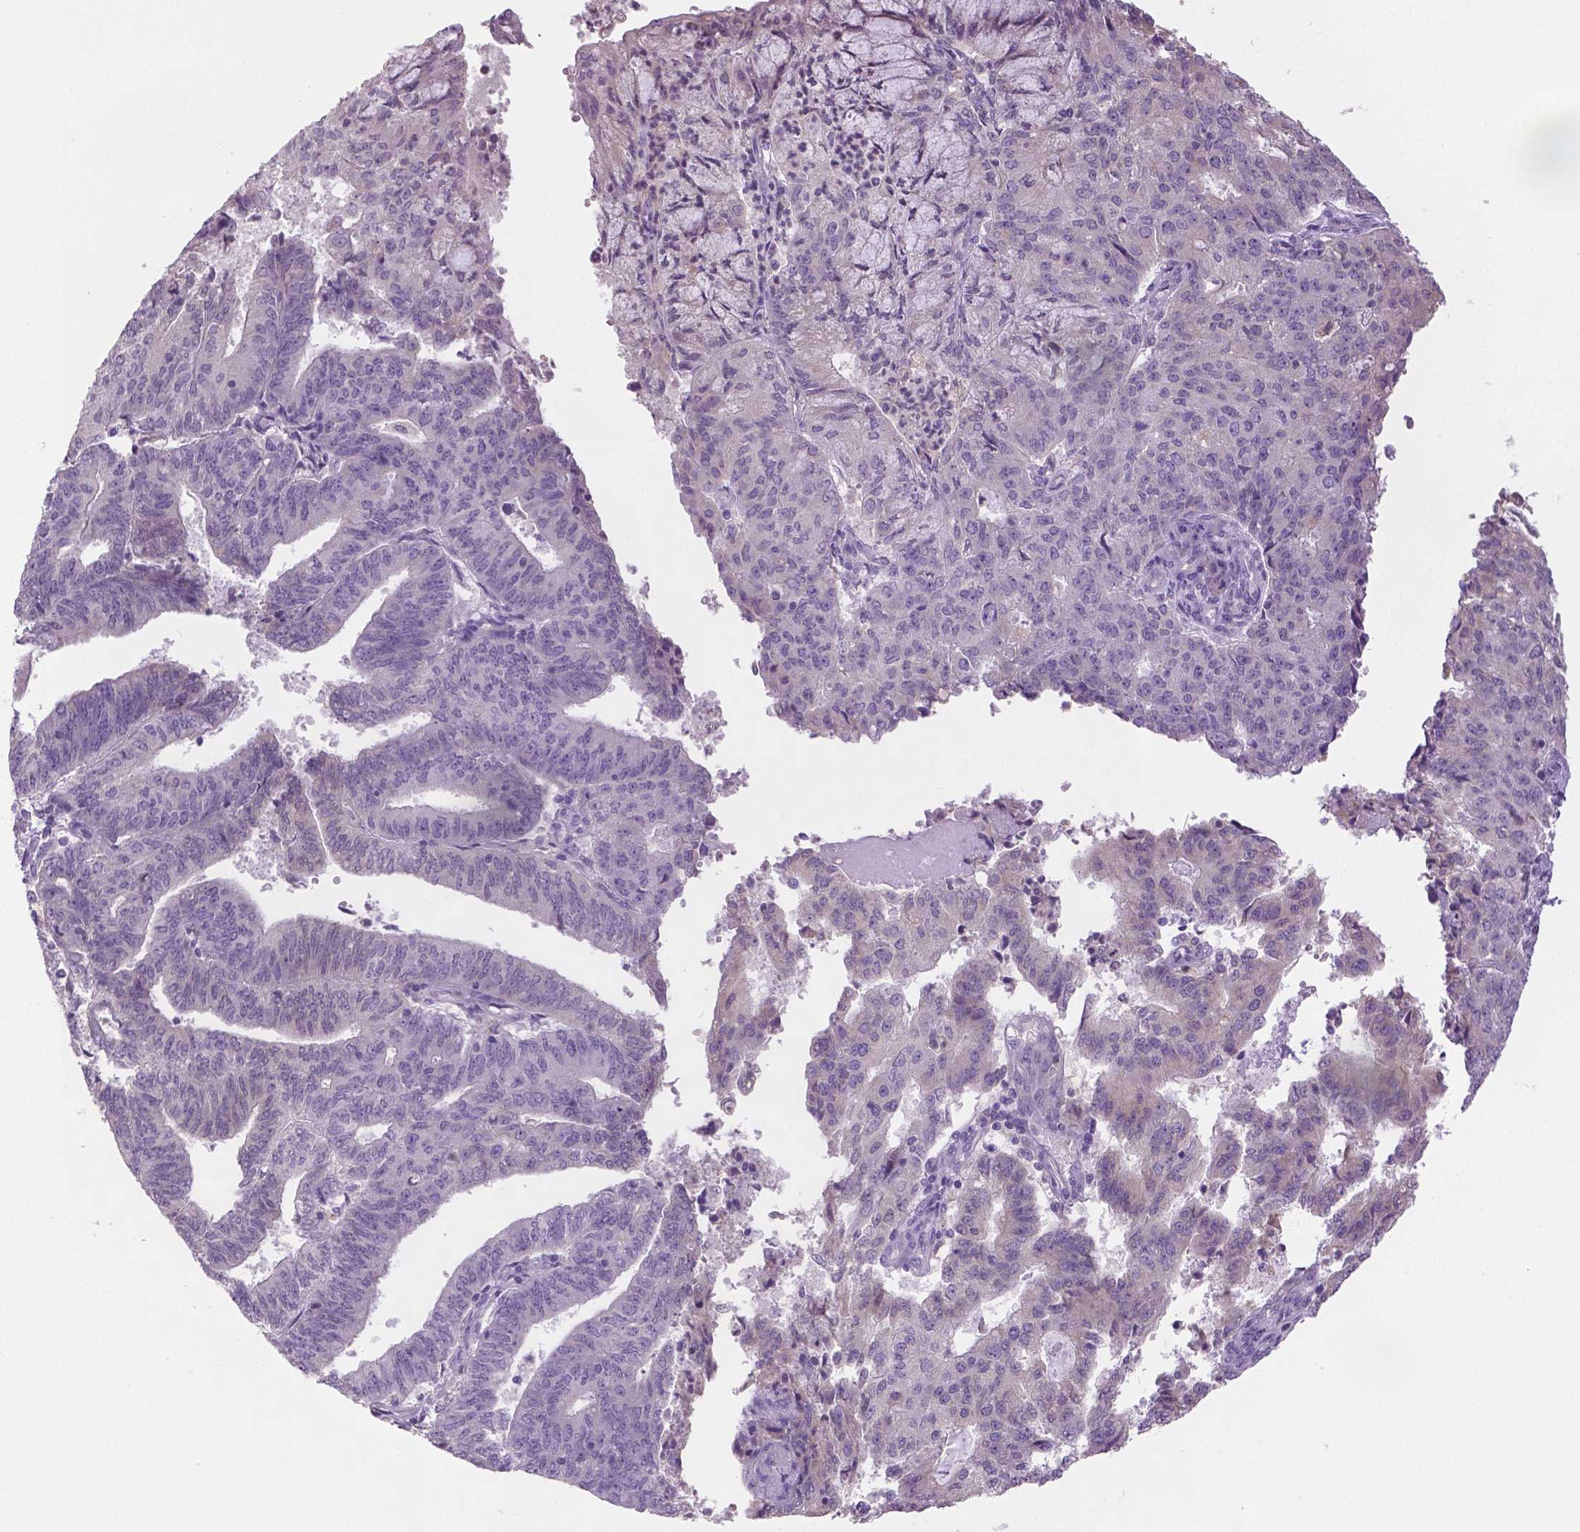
{"staining": {"intensity": "negative", "quantity": "none", "location": "none"}, "tissue": "endometrial cancer", "cell_type": "Tumor cells", "image_type": "cancer", "snomed": [{"axis": "morphology", "description": "Adenocarcinoma, NOS"}, {"axis": "topography", "description": "Endometrium"}], "caption": "Immunohistochemical staining of adenocarcinoma (endometrial) shows no significant staining in tumor cells.", "gene": "DNAH12", "patient": {"sex": "female", "age": 82}}